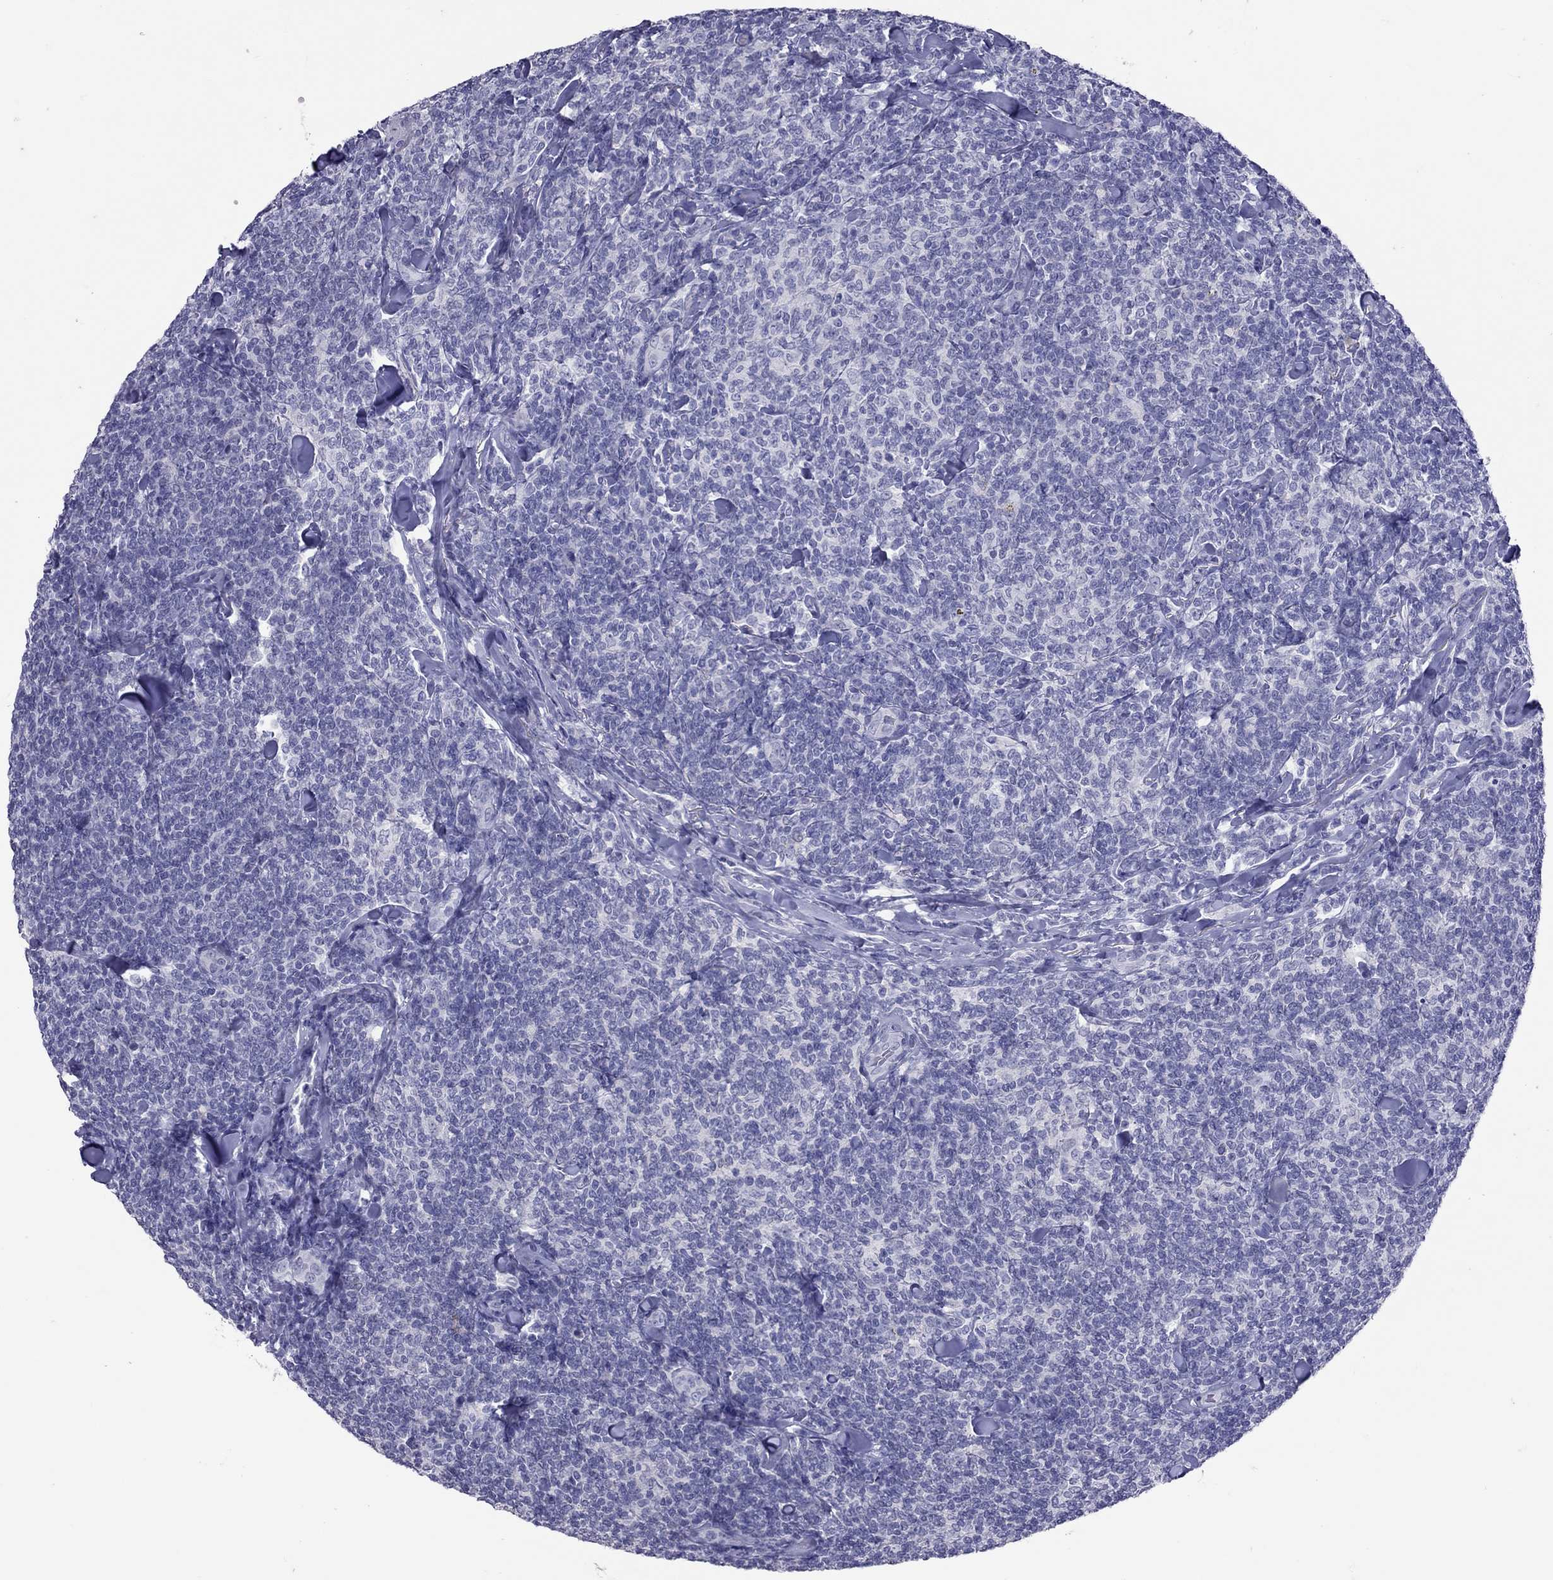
{"staining": {"intensity": "negative", "quantity": "none", "location": "none"}, "tissue": "lymphoma", "cell_type": "Tumor cells", "image_type": "cancer", "snomed": [{"axis": "morphology", "description": "Malignant lymphoma, non-Hodgkin's type, Low grade"}, {"axis": "topography", "description": "Lymph node"}], "caption": "DAB (3,3'-diaminobenzidine) immunohistochemical staining of lymphoma exhibits no significant positivity in tumor cells.", "gene": "MUC16", "patient": {"sex": "female", "age": 56}}